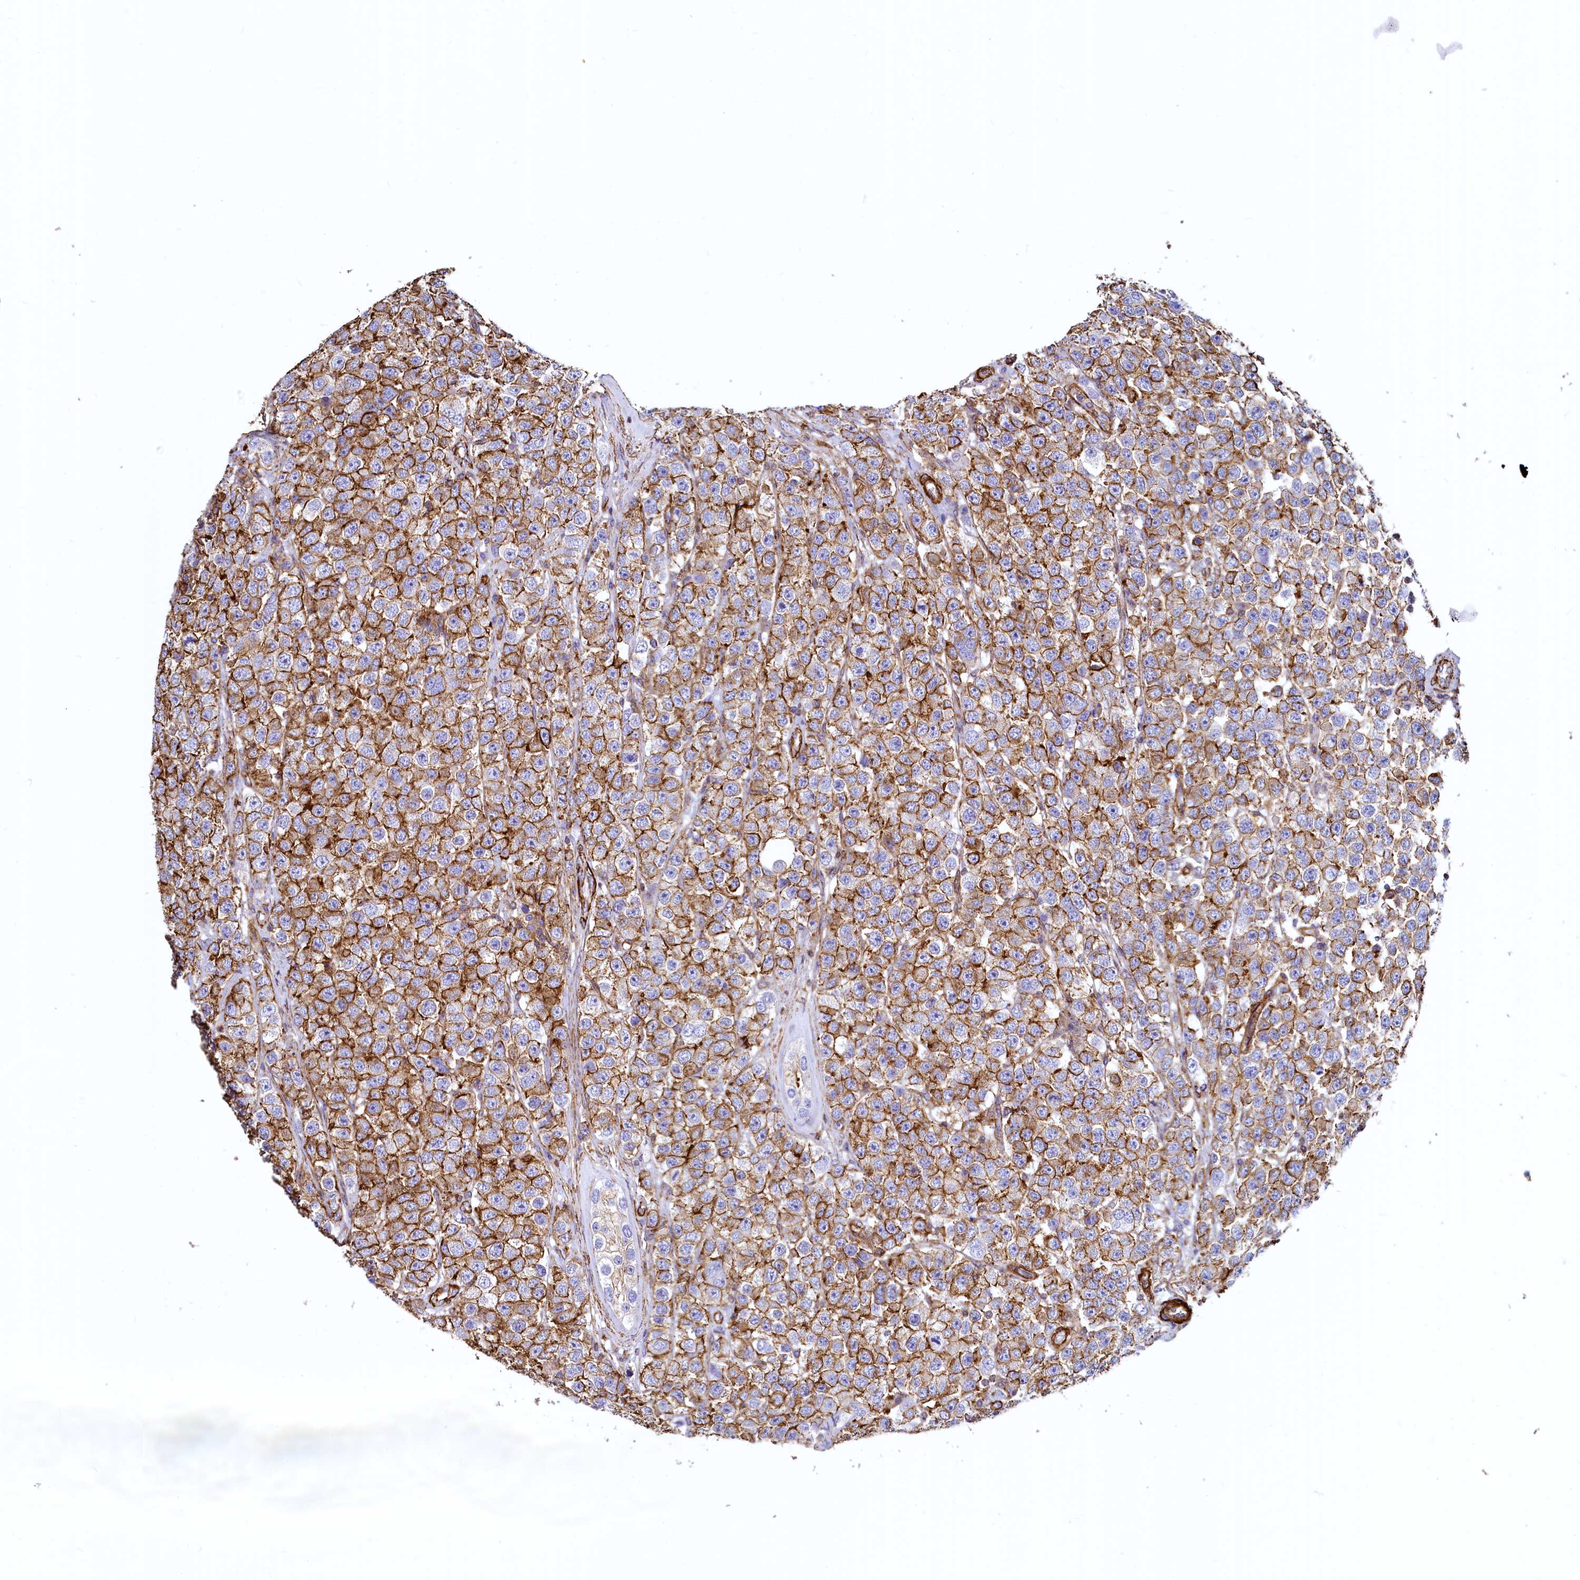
{"staining": {"intensity": "strong", "quantity": ">75%", "location": "cytoplasmic/membranous"}, "tissue": "testis cancer", "cell_type": "Tumor cells", "image_type": "cancer", "snomed": [{"axis": "morphology", "description": "Seminoma, NOS"}, {"axis": "topography", "description": "Testis"}], "caption": "Protein positivity by IHC reveals strong cytoplasmic/membranous staining in approximately >75% of tumor cells in seminoma (testis). The protein is shown in brown color, while the nuclei are stained blue.", "gene": "THBS1", "patient": {"sex": "male", "age": 28}}